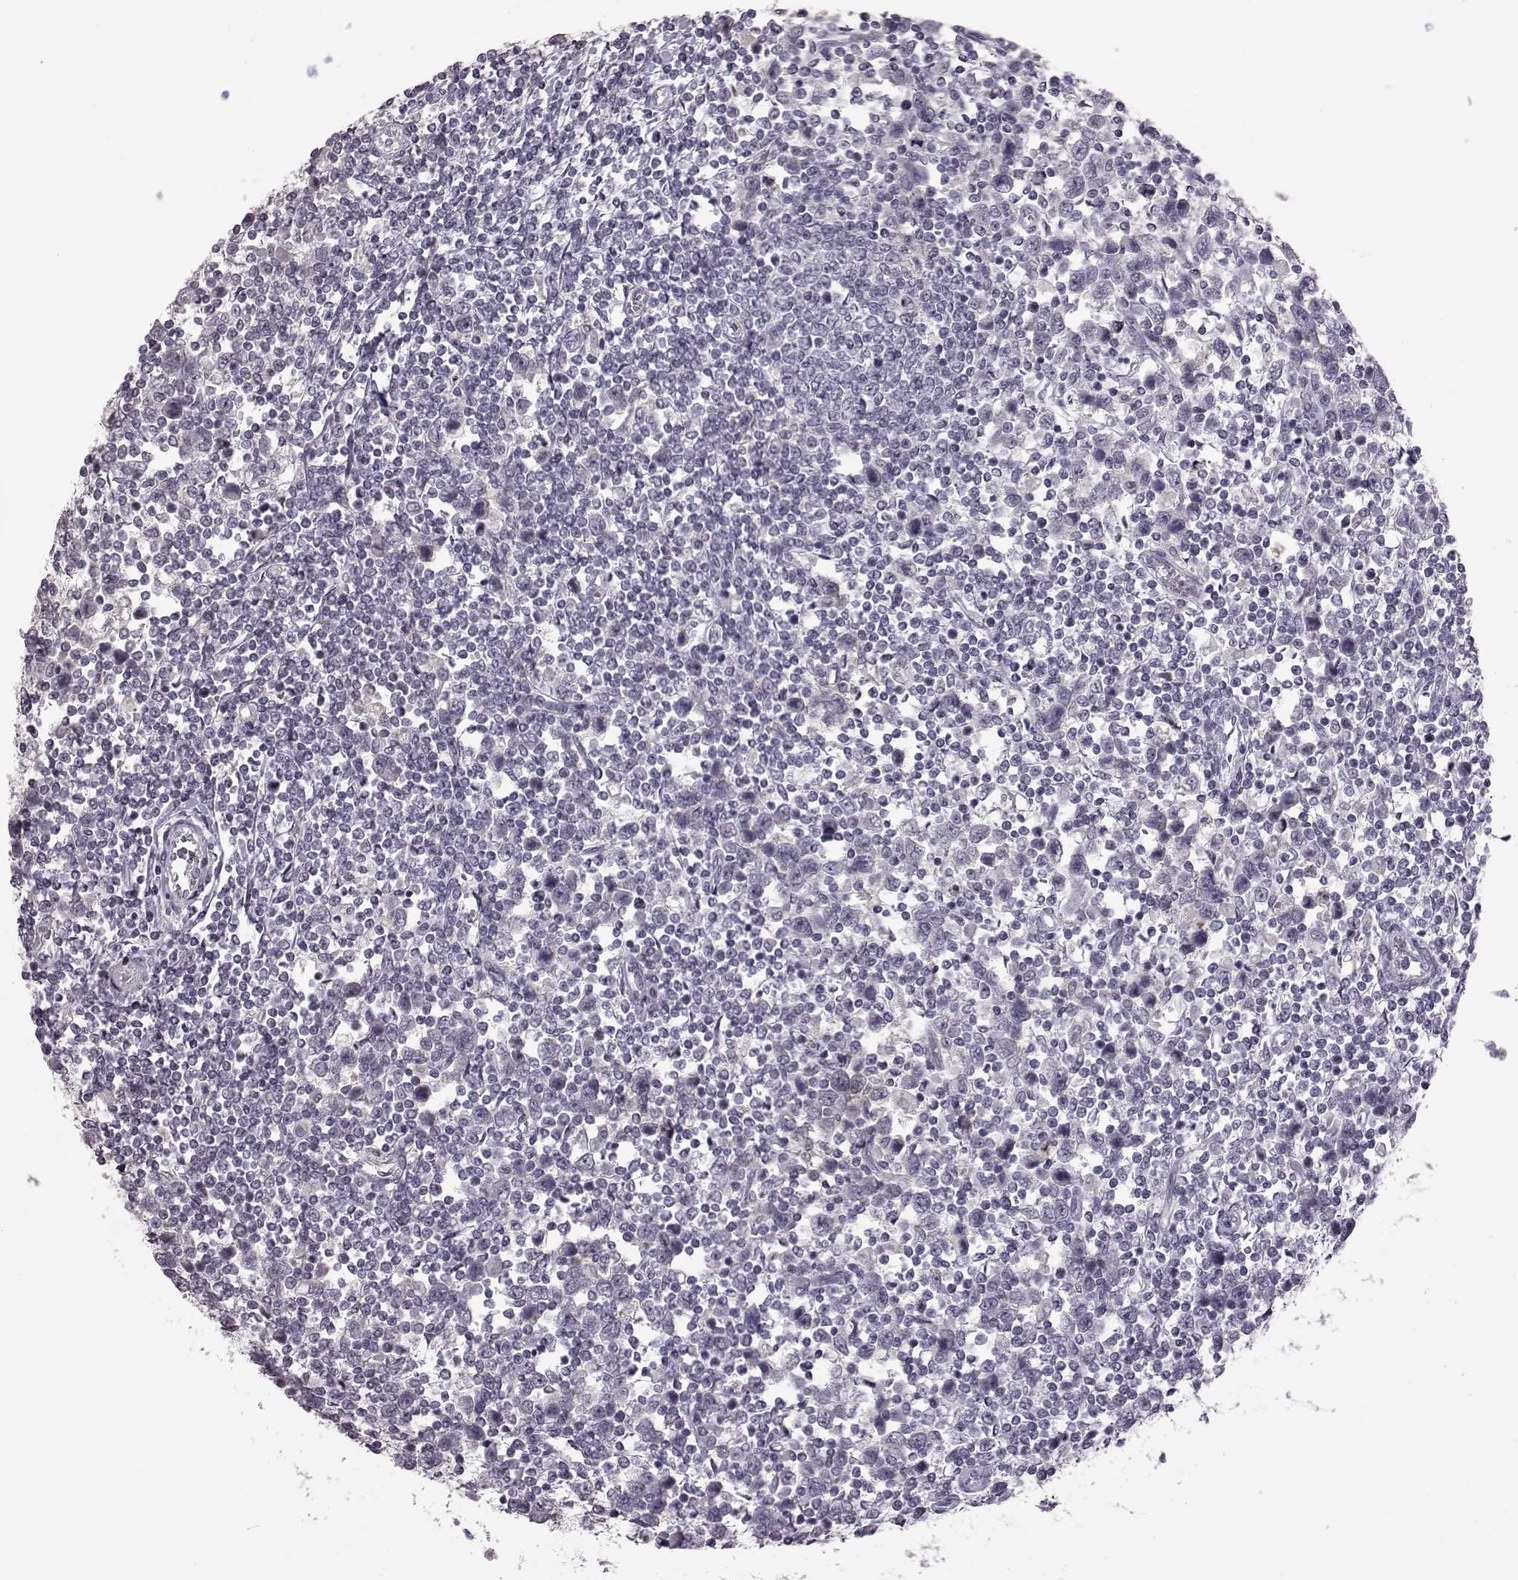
{"staining": {"intensity": "negative", "quantity": "none", "location": "none"}, "tissue": "testis cancer", "cell_type": "Tumor cells", "image_type": "cancer", "snomed": [{"axis": "morphology", "description": "Normal tissue, NOS"}, {"axis": "morphology", "description": "Seminoma, NOS"}, {"axis": "topography", "description": "Testis"}, {"axis": "topography", "description": "Epididymis"}], "caption": "IHC of seminoma (testis) reveals no positivity in tumor cells.", "gene": "GAL", "patient": {"sex": "male", "age": 34}}